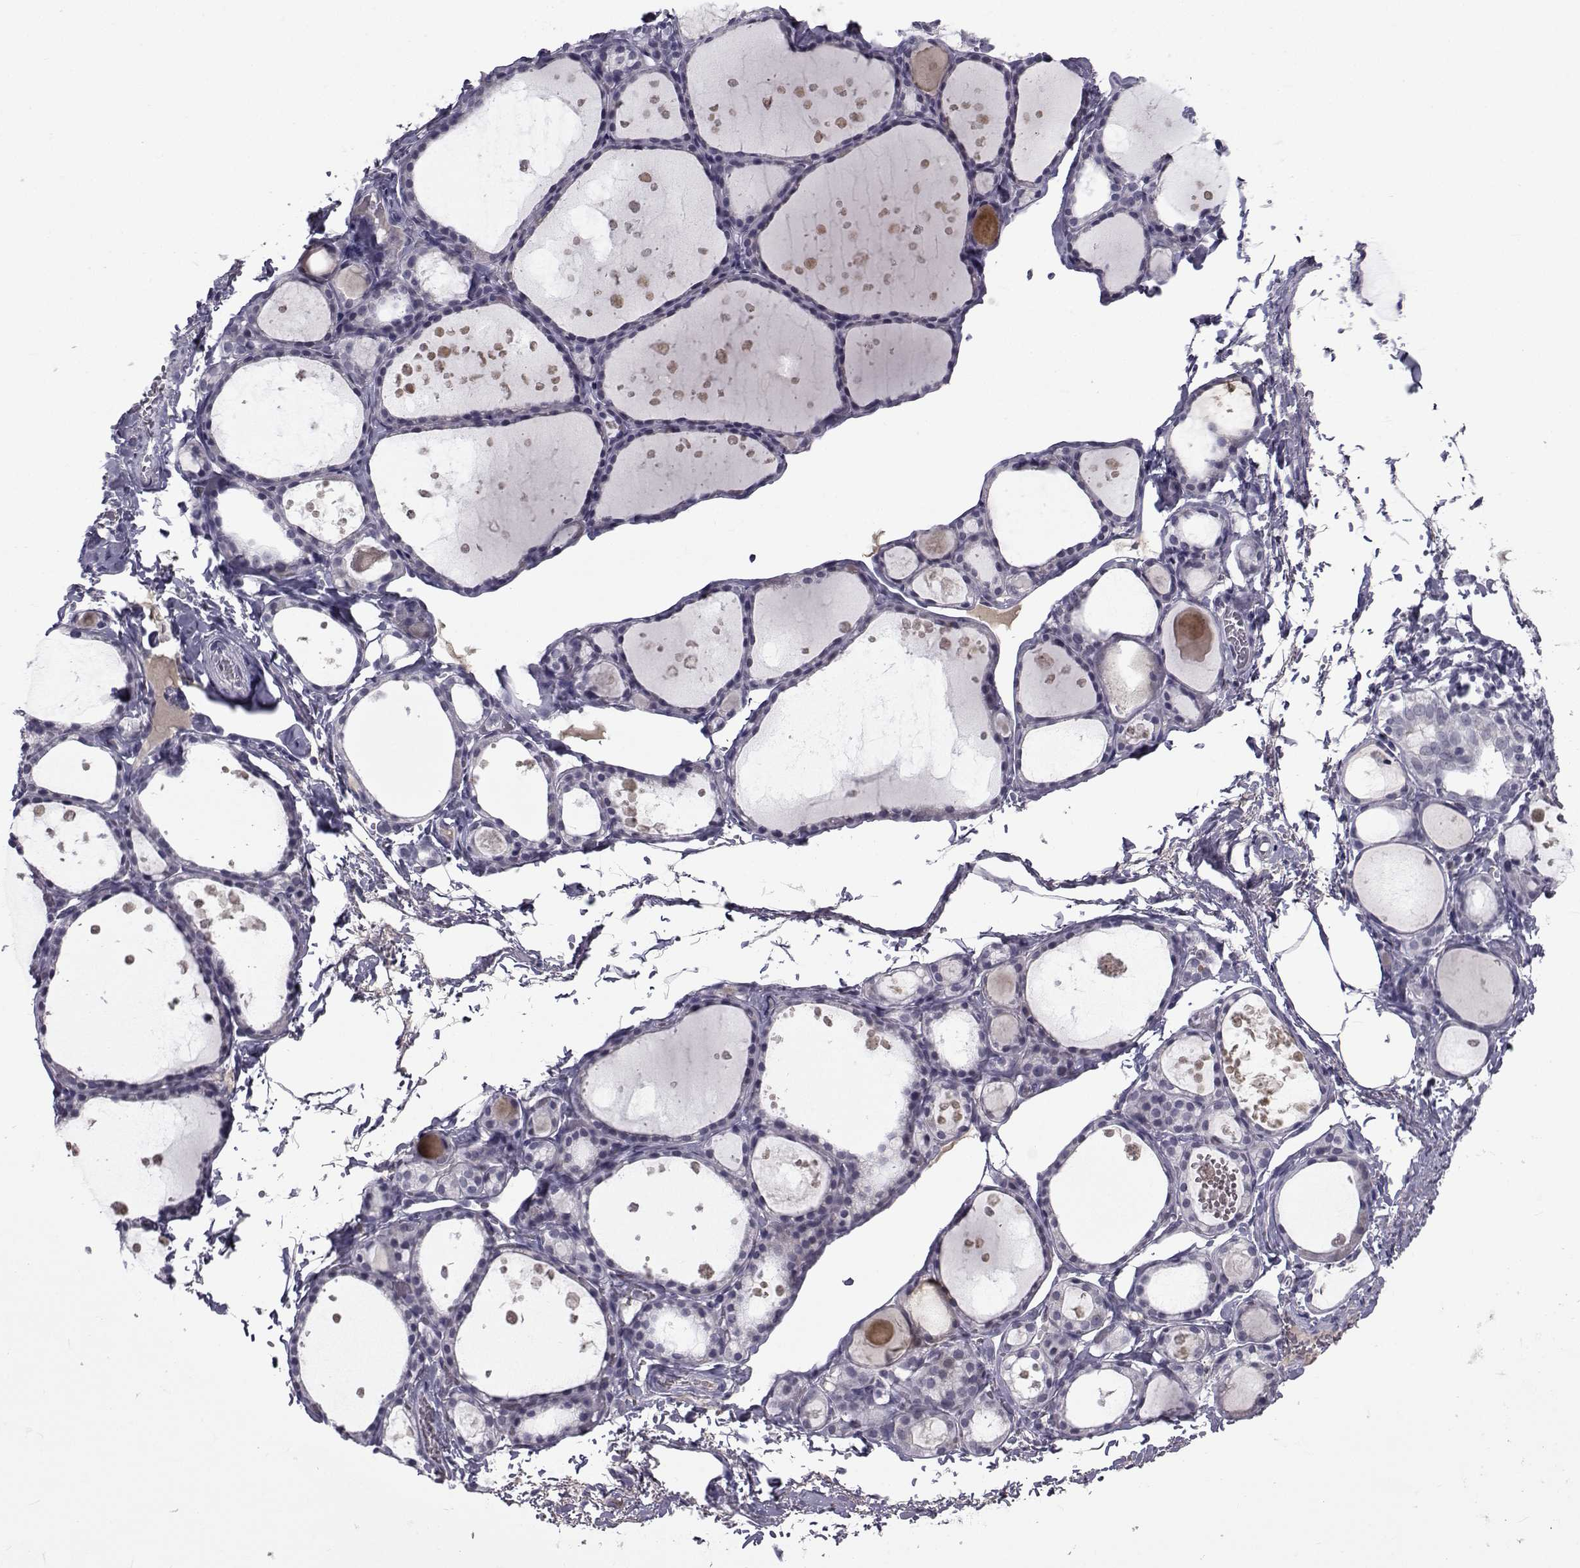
{"staining": {"intensity": "negative", "quantity": "none", "location": "none"}, "tissue": "thyroid gland", "cell_type": "Glandular cells", "image_type": "normal", "snomed": [{"axis": "morphology", "description": "Normal tissue, NOS"}, {"axis": "topography", "description": "Thyroid gland"}], "caption": "The image exhibits no significant staining in glandular cells of thyroid gland.", "gene": "PAX2", "patient": {"sex": "male", "age": 68}}